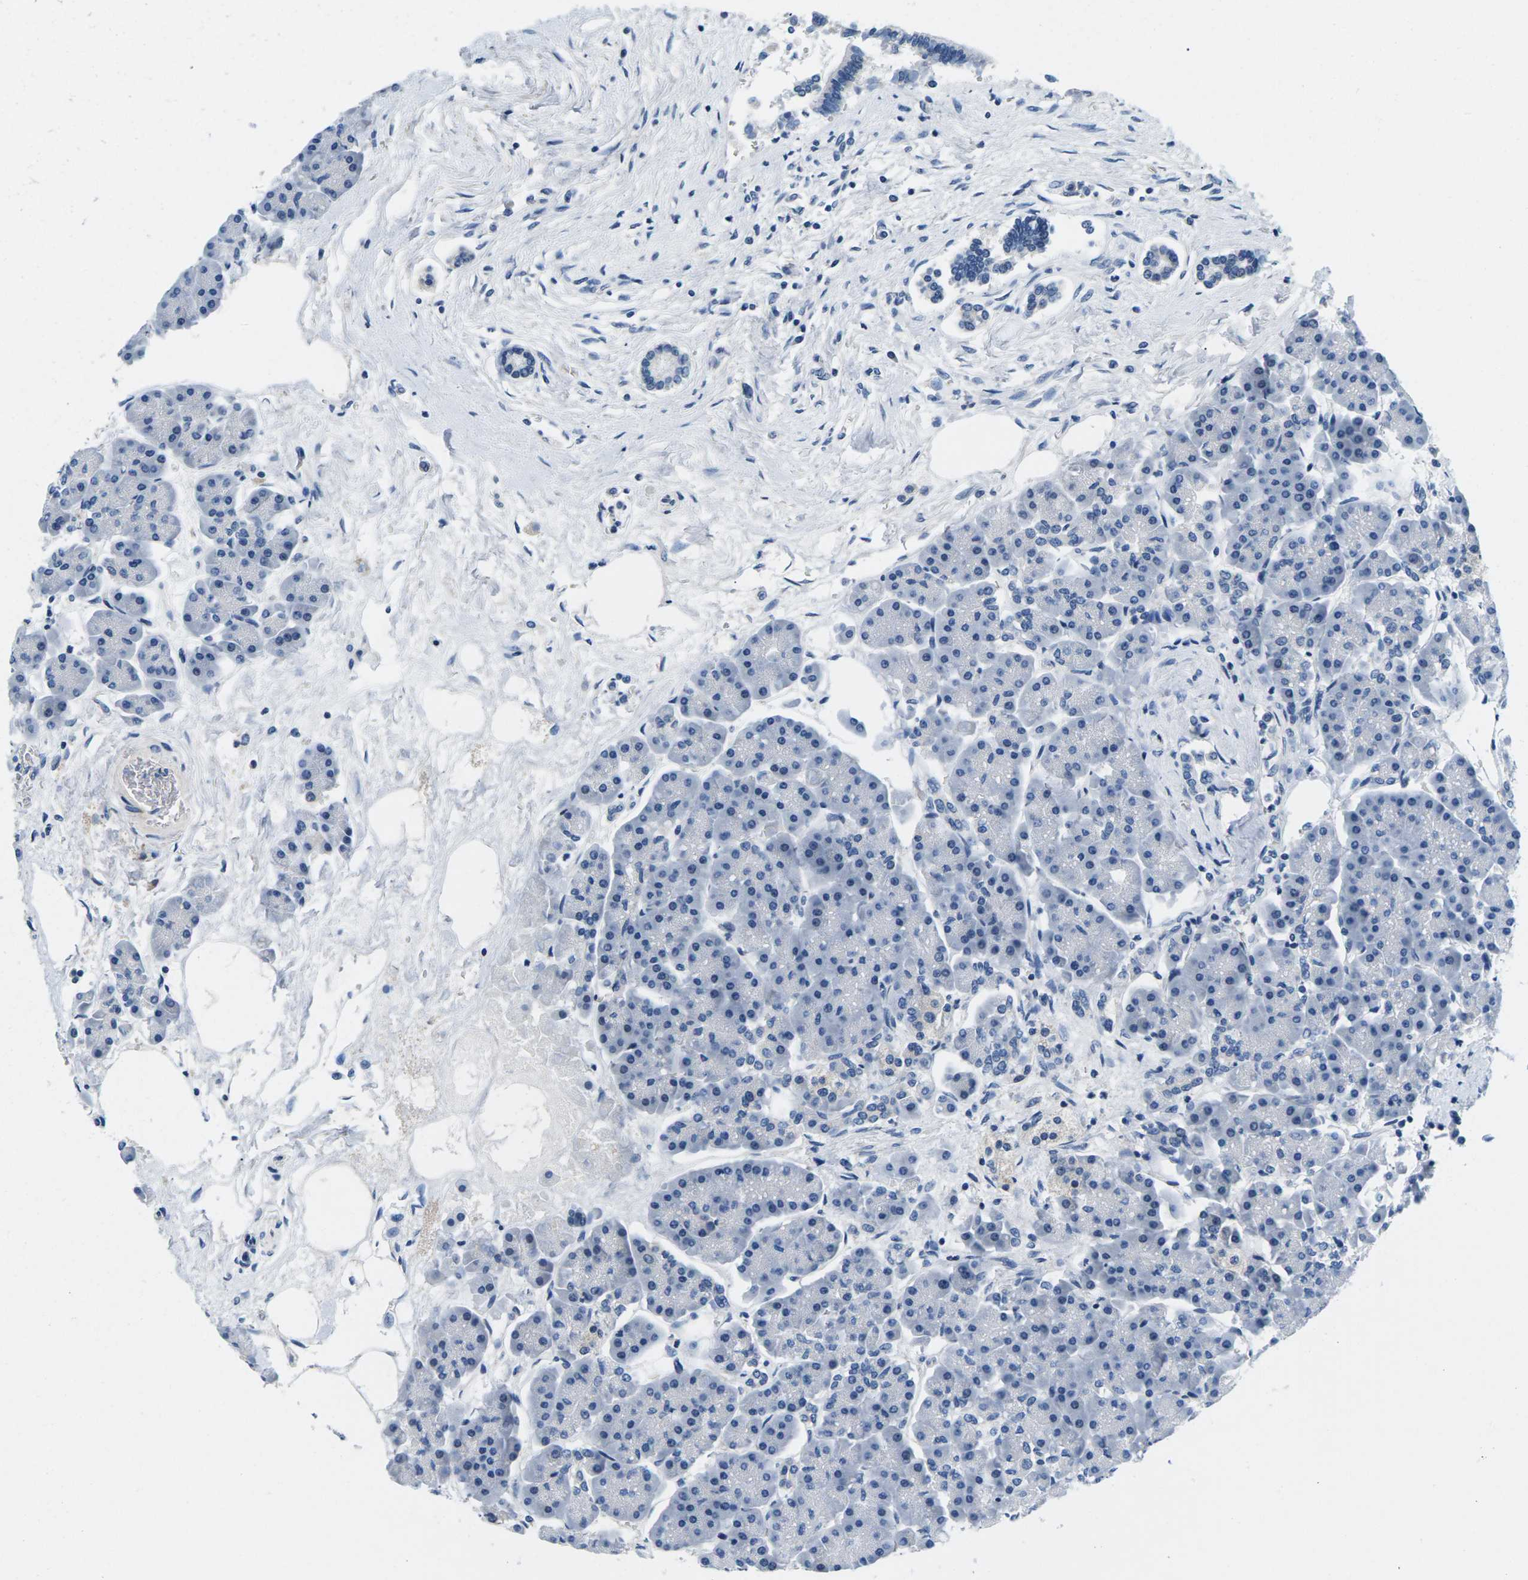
{"staining": {"intensity": "negative", "quantity": "none", "location": "none"}, "tissue": "pancreas", "cell_type": "Exocrine glandular cells", "image_type": "normal", "snomed": [{"axis": "morphology", "description": "Normal tissue, NOS"}, {"axis": "topography", "description": "Pancreas"}], "caption": "Benign pancreas was stained to show a protein in brown. There is no significant expression in exocrine glandular cells. The staining was performed using DAB (3,3'-diaminobenzidine) to visualize the protein expression in brown, while the nuclei were stained in blue with hematoxylin (Magnification: 20x).", "gene": "TSPAN2", "patient": {"sex": "female", "age": 70}}